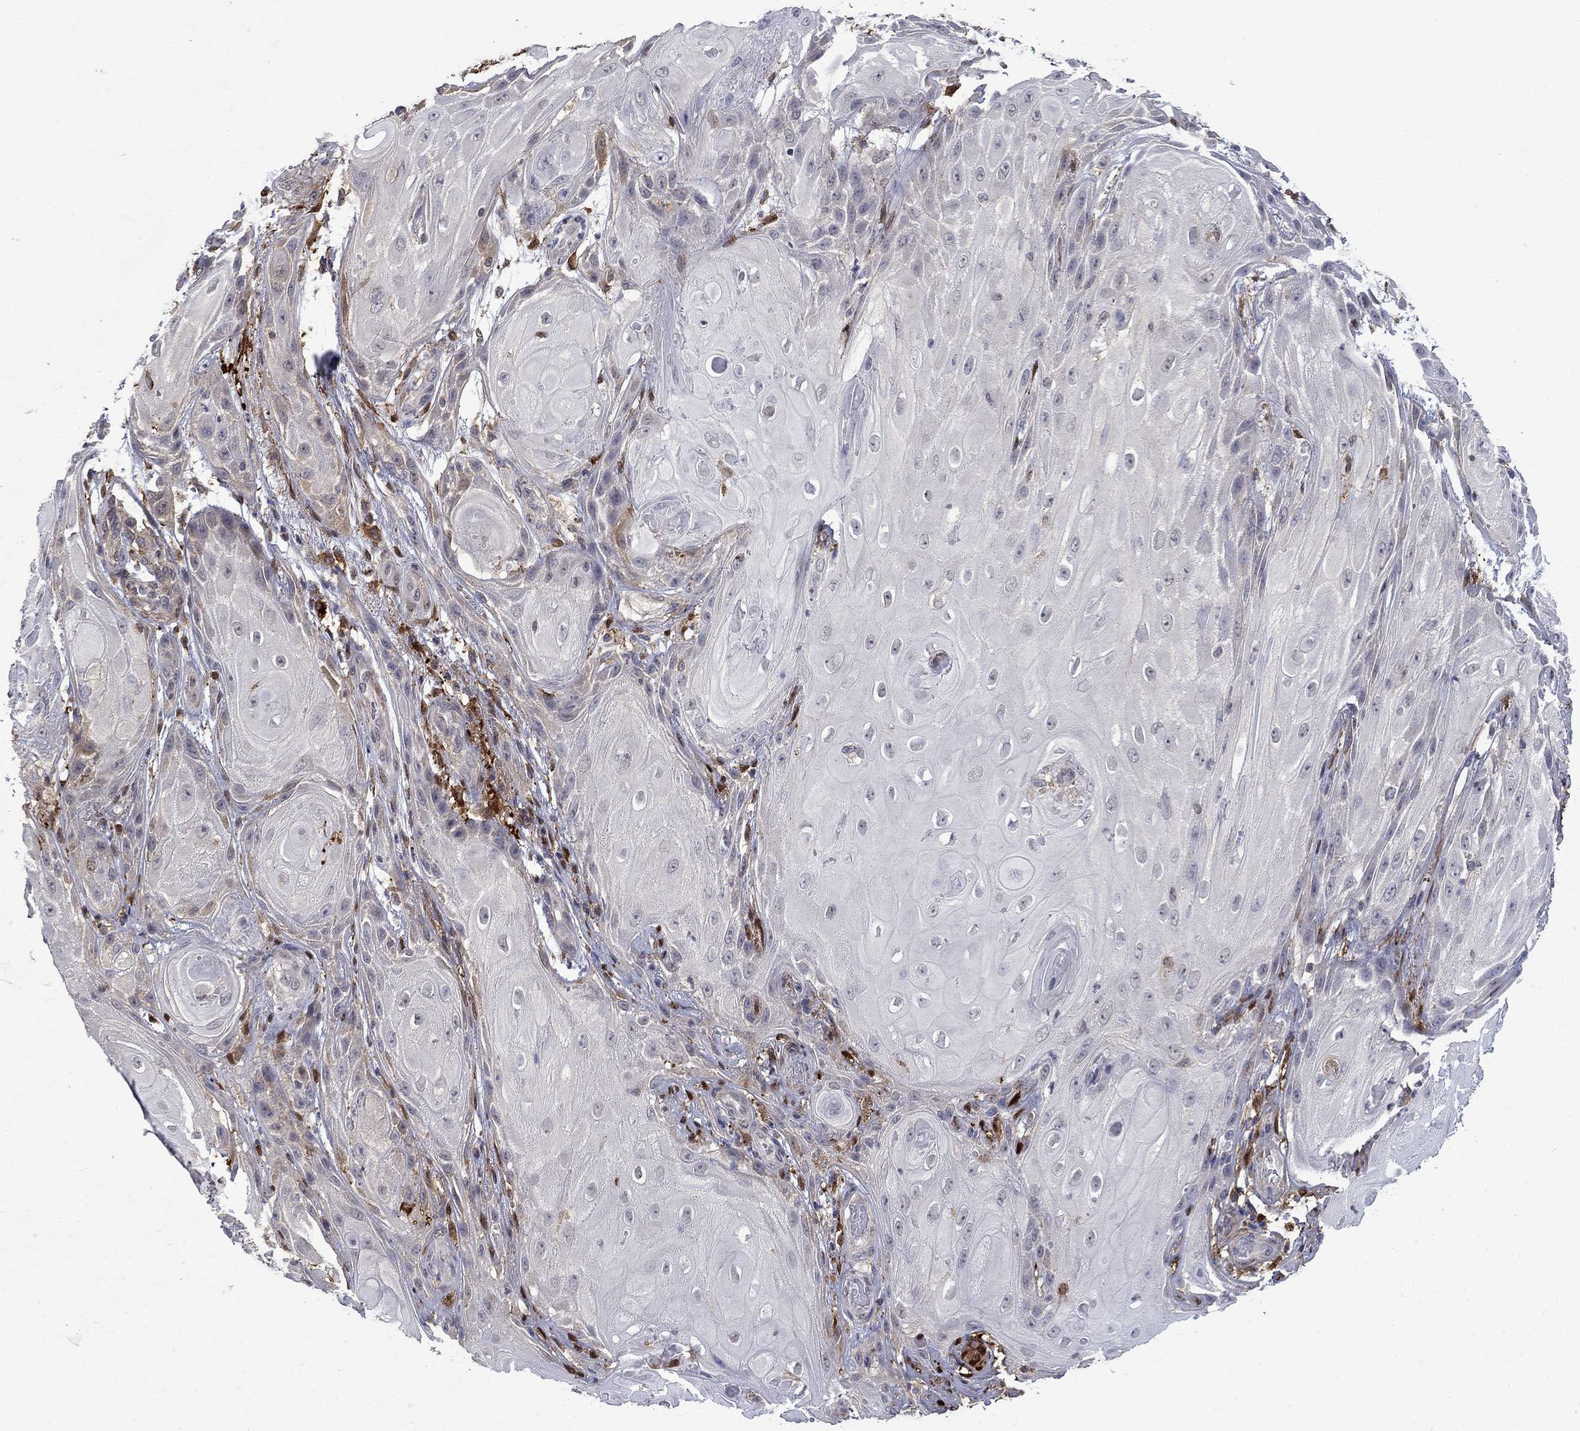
{"staining": {"intensity": "weak", "quantity": "<25%", "location": "cytoplasmic/membranous"}, "tissue": "skin cancer", "cell_type": "Tumor cells", "image_type": "cancer", "snomed": [{"axis": "morphology", "description": "Squamous cell carcinoma, NOS"}, {"axis": "topography", "description": "Skin"}], "caption": "Skin cancer was stained to show a protein in brown. There is no significant expression in tumor cells.", "gene": "PCBP3", "patient": {"sex": "male", "age": 62}}